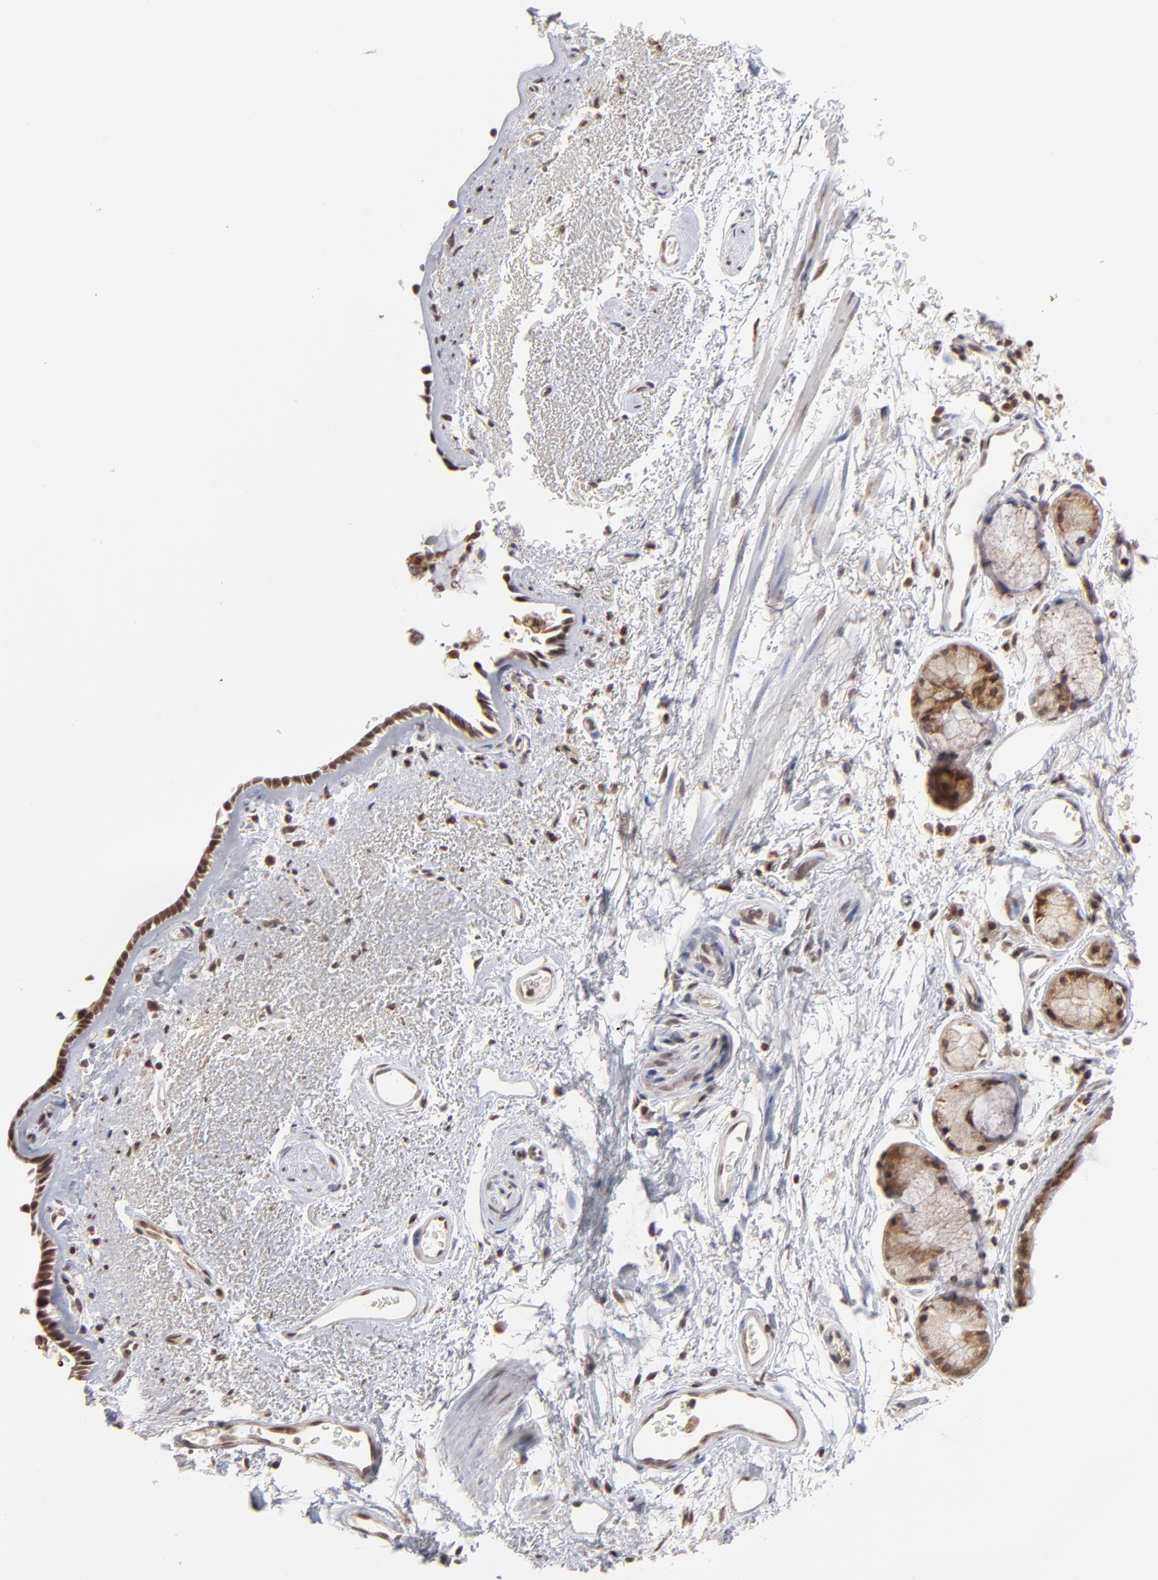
{"staining": {"intensity": "moderate", "quantity": ">75%", "location": "cytoplasmic/membranous,nuclear"}, "tissue": "bronchus", "cell_type": "Respiratory epithelial cells", "image_type": "normal", "snomed": [{"axis": "morphology", "description": "Normal tissue, NOS"}, {"axis": "morphology", "description": "Adenocarcinoma, NOS"}, {"axis": "topography", "description": "Bronchus"}, {"axis": "topography", "description": "Lung"}], "caption": "DAB (3,3'-diaminobenzidine) immunohistochemical staining of benign human bronchus reveals moderate cytoplasmic/membranous,nuclear protein staining in approximately >75% of respiratory epithelial cells. The staining is performed using DAB brown chromogen to label protein expression. The nuclei are counter-stained blue using hematoxylin.", "gene": "ARIH1", "patient": {"sex": "male", "age": 71}}